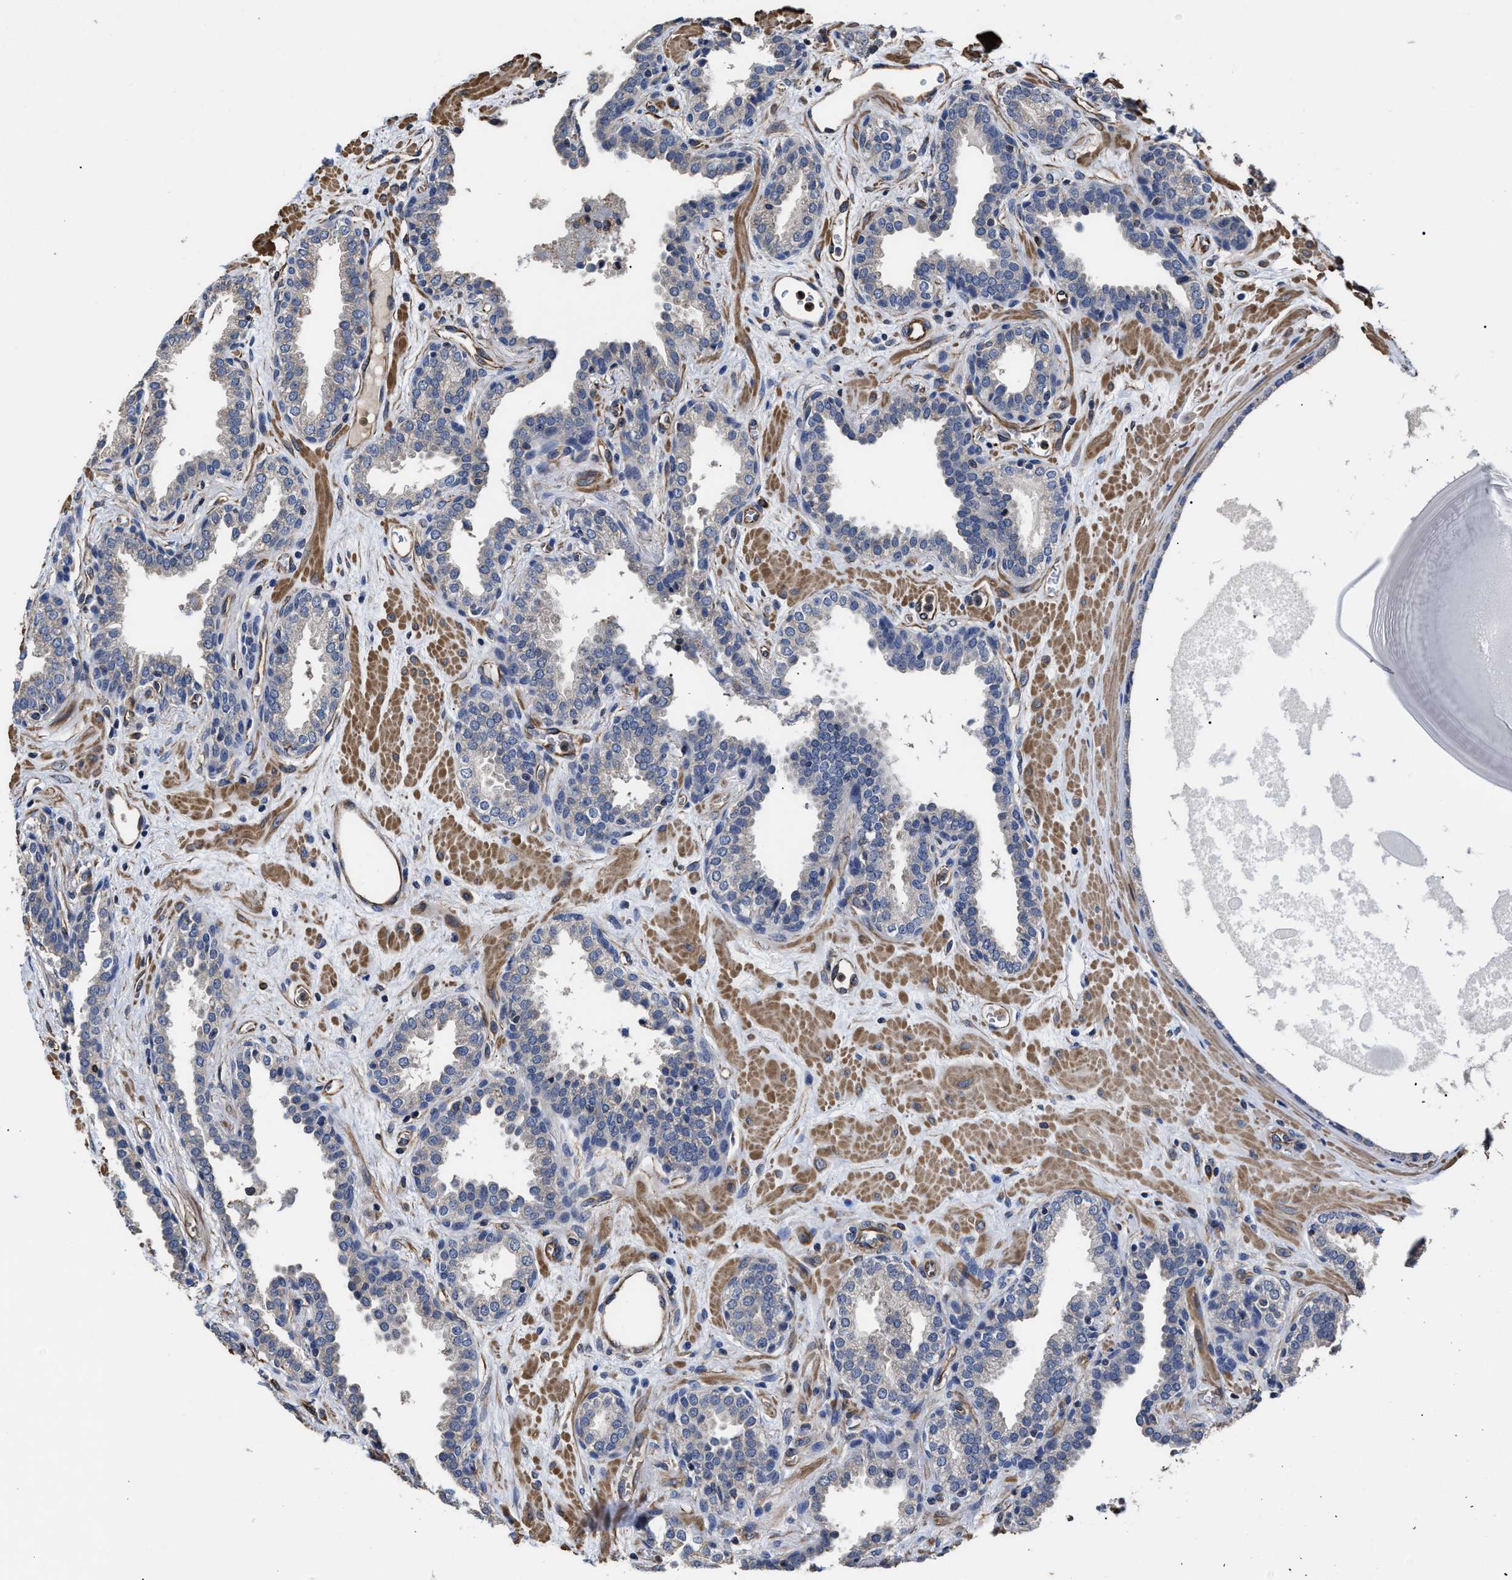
{"staining": {"intensity": "negative", "quantity": "none", "location": "none"}, "tissue": "prostate", "cell_type": "Glandular cells", "image_type": "normal", "snomed": [{"axis": "morphology", "description": "Normal tissue, NOS"}, {"axis": "topography", "description": "Prostate"}], "caption": "Micrograph shows no significant protein staining in glandular cells of unremarkable prostate.", "gene": "TSPAN33", "patient": {"sex": "male", "age": 51}}